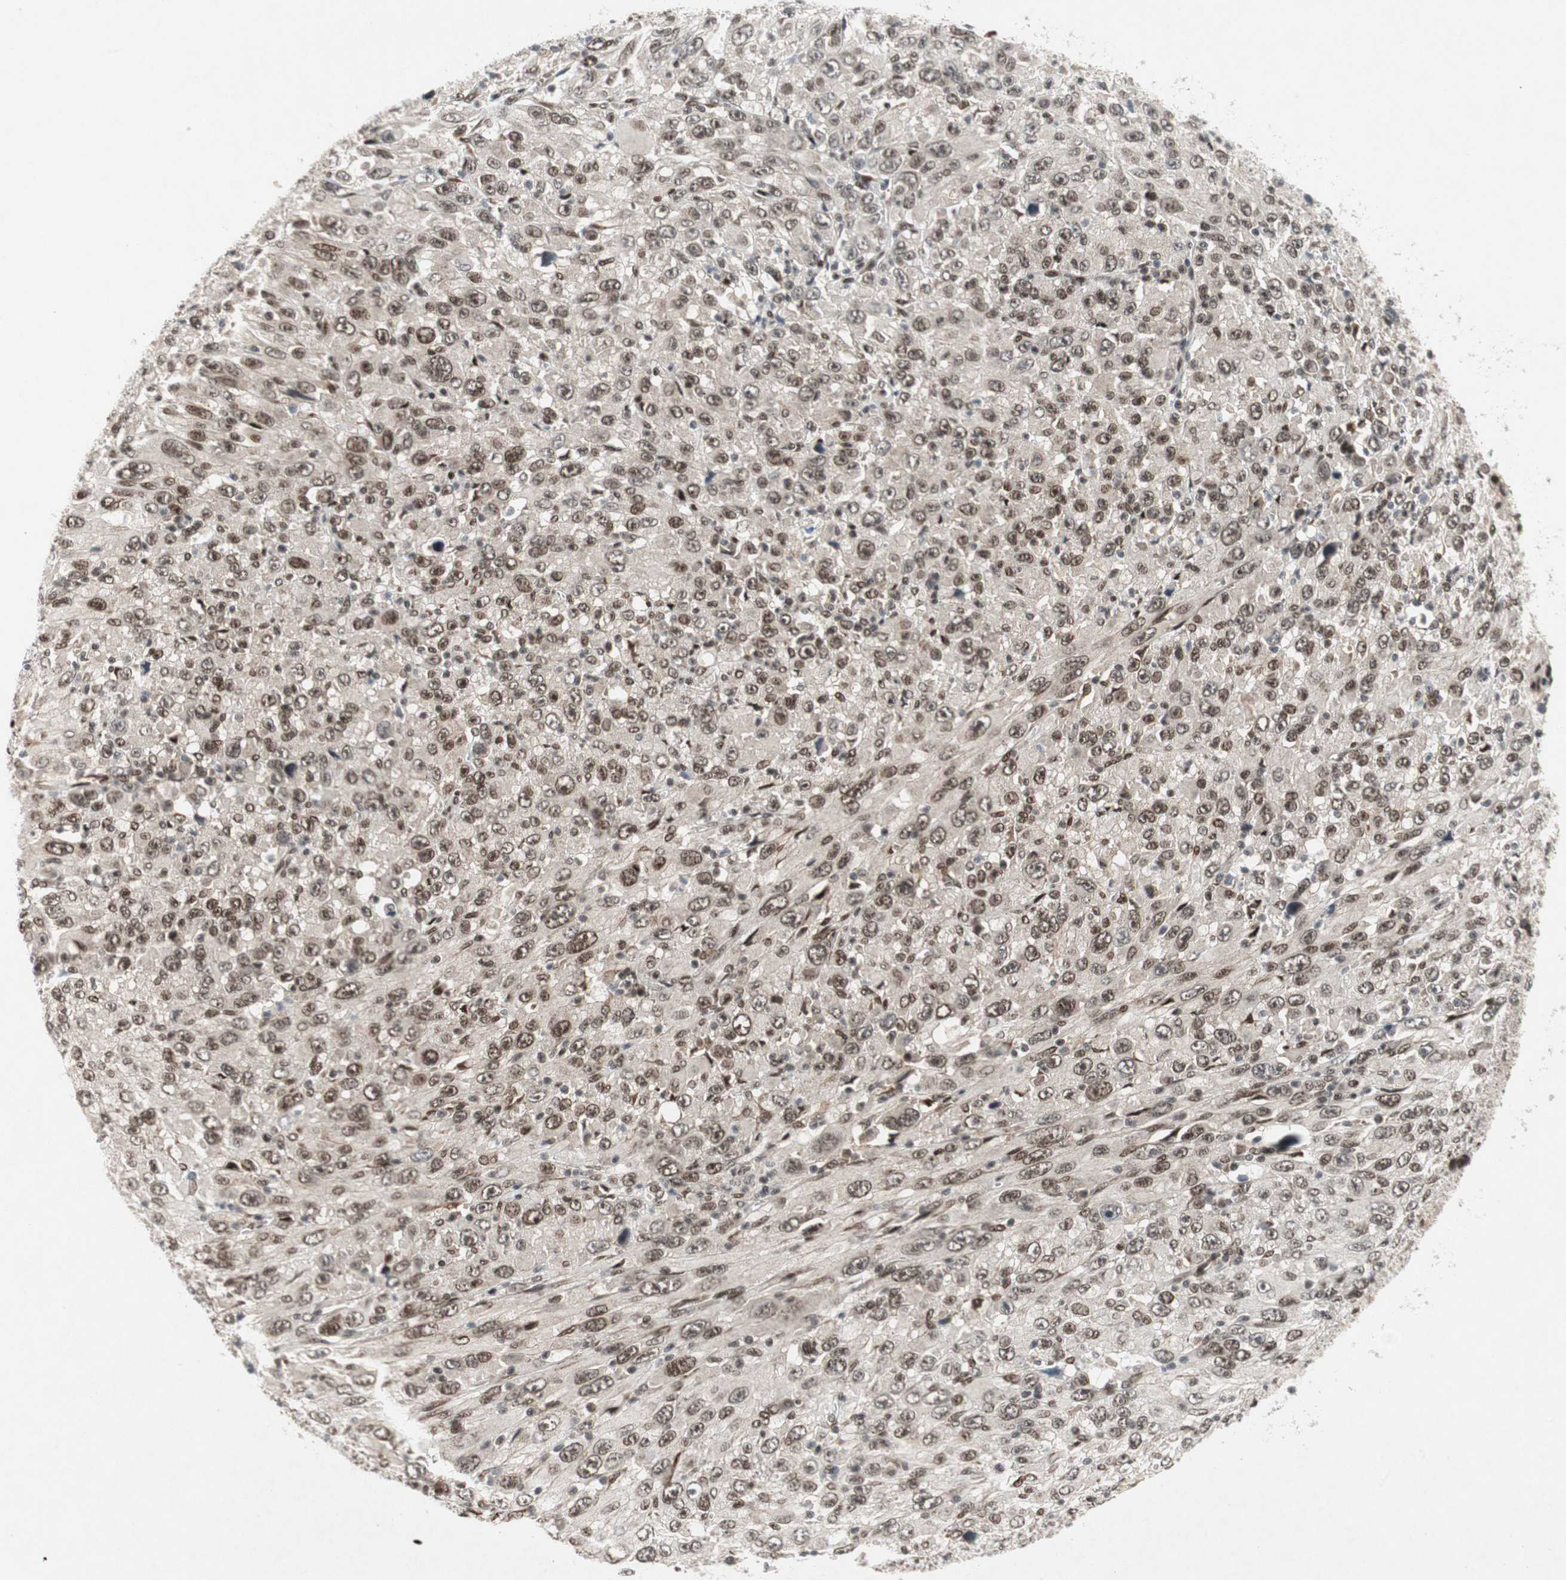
{"staining": {"intensity": "moderate", "quantity": ">75%", "location": "nuclear"}, "tissue": "melanoma", "cell_type": "Tumor cells", "image_type": "cancer", "snomed": [{"axis": "morphology", "description": "Malignant melanoma, Metastatic site"}, {"axis": "topography", "description": "Skin"}], "caption": "Approximately >75% of tumor cells in human melanoma demonstrate moderate nuclear protein expression as visualized by brown immunohistochemical staining.", "gene": "TCF12", "patient": {"sex": "female", "age": 56}}